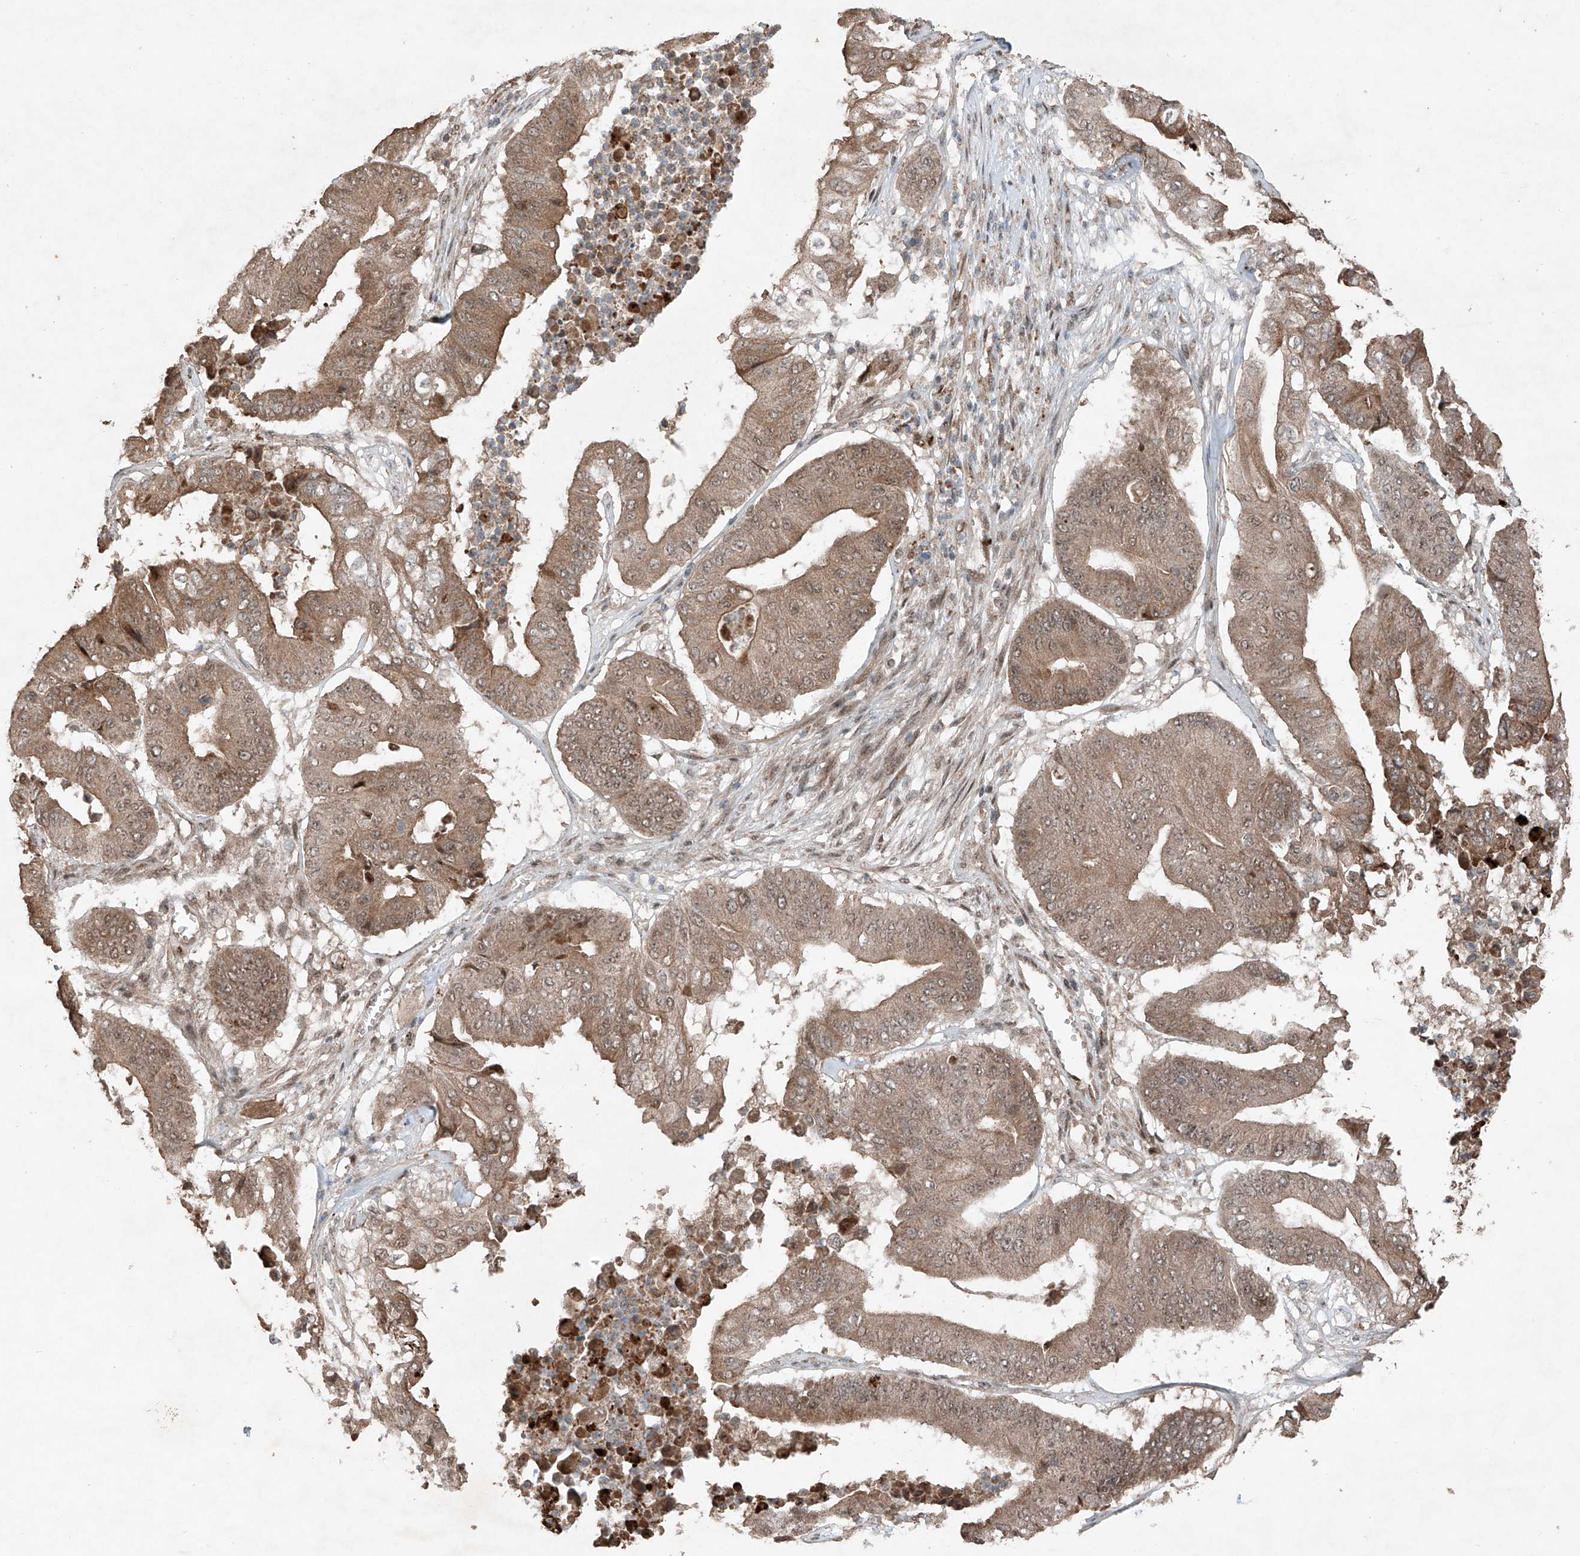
{"staining": {"intensity": "moderate", "quantity": ">75%", "location": "cytoplasmic/membranous,nuclear"}, "tissue": "pancreatic cancer", "cell_type": "Tumor cells", "image_type": "cancer", "snomed": [{"axis": "morphology", "description": "Adenocarcinoma, NOS"}, {"axis": "topography", "description": "Pancreas"}], "caption": "This micrograph exhibits pancreatic adenocarcinoma stained with immunohistochemistry to label a protein in brown. The cytoplasmic/membranous and nuclear of tumor cells show moderate positivity for the protein. Nuclei are counter-stained blue.", "gene": "ZNF620", "patient": {"sex": "female", "age": 77}}